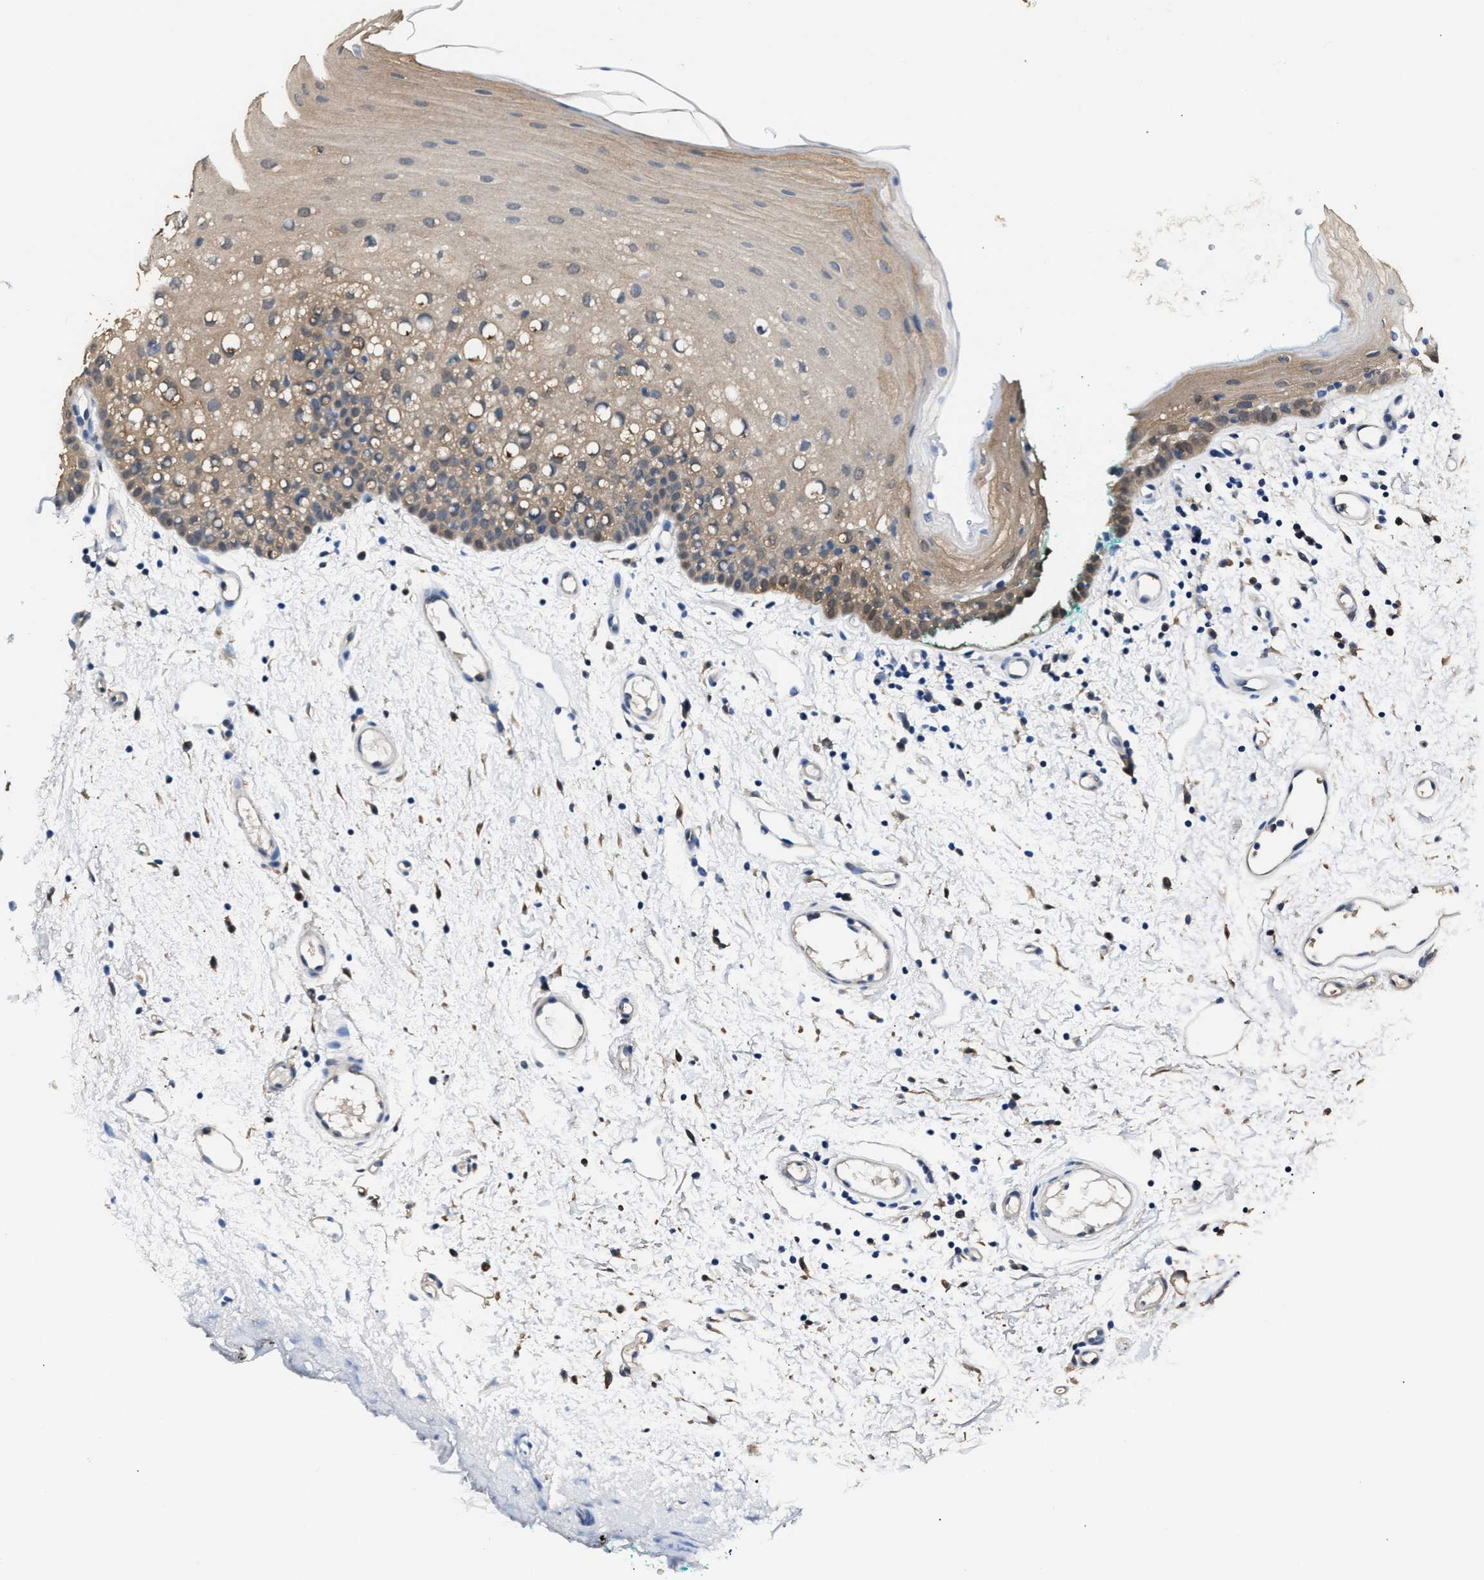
{"staining": {"intensity": "moderate", "quantity": ">75%", "location": "cytoplasmic/membranous,nuclear"}, "tissue": "oral mucosa", "cell_type": "Squamous epithelial cells", "image_type": "normal", "snomed": [{"axis": "morphology", "description": "Normal tissue, NOS"}, {"axis": "morphology", "description": "Squamous cell carcinoma, NOS"}, {"axis": "topography", "description": "Oral tissue"}, {"axis": "topography", "description": "Salivary gland"}, {"axis": "topography", "description": "Head-Neck"}], "caption": "Protein staining displays moderate cytoplasmic/membranous,nuclear positivity in about >75% of squamous epithelial cells in normal oral mucosa. (brown staining indicates protein expression, while blue staining denotes nuclei).", "gene": "GSTP1", "patient": {"sex": "female", "age": 62}}